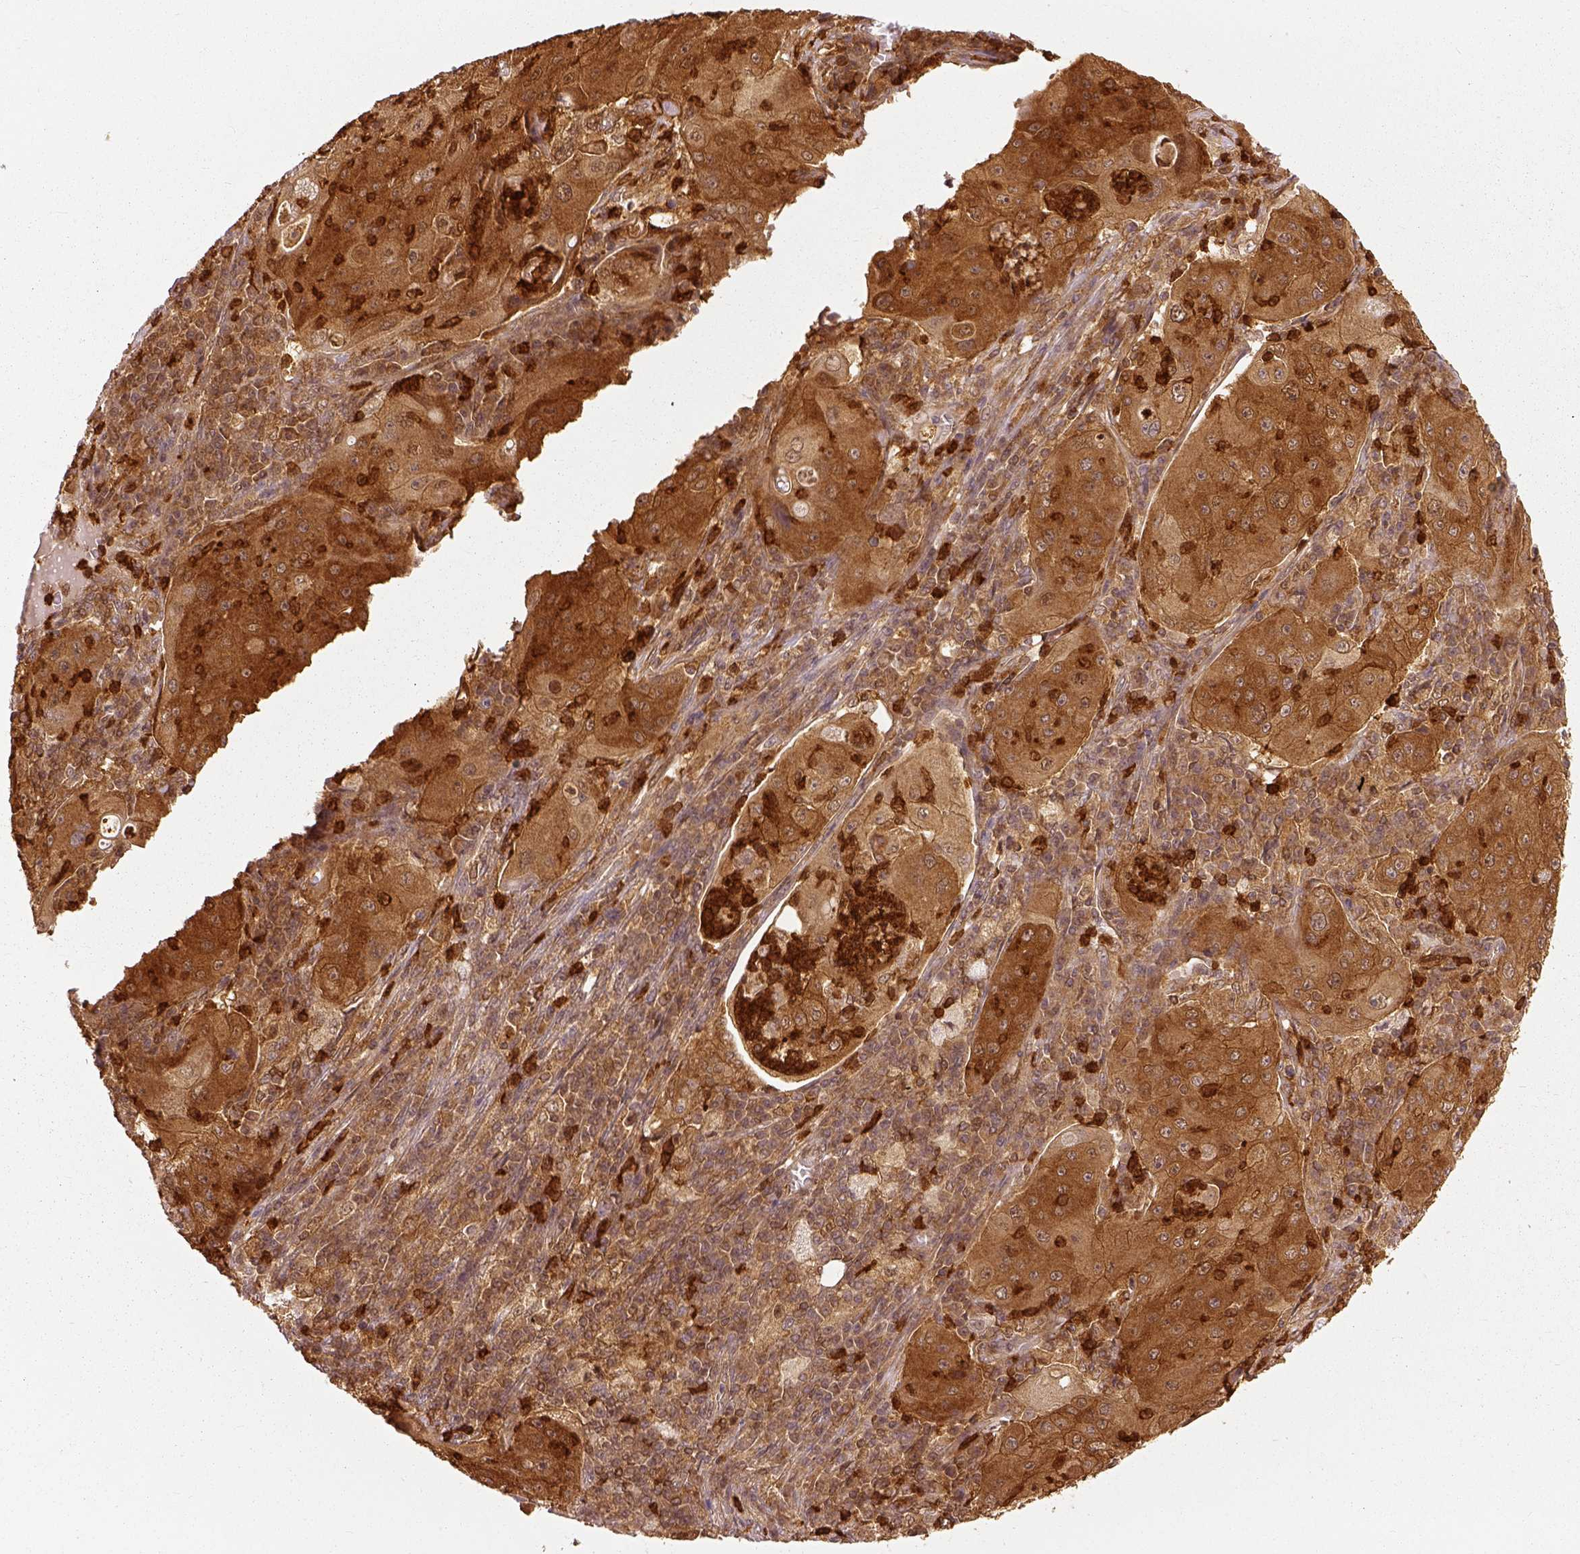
{"staining": {"intensity": "moderate", "quantity": ">75%", "location": "cytoplasmic/membranous,nuclear"}, "tissue": "lung cancer", "cell_type": "Tumor cells", "image_type": "cancer", "snomed": [{"axis": "morphology", "description": "Squamous cell carcinoma, NOS"}, {"axis": "topography", "description": "Lung"}], "caption": "Tumor cells reveal moderate cytoplasmic/membranous and nuclear expression in about >75% of cells in lung squamous cell carcinoma.", "gene": "GPI", "patient": {"sex": "female", "age": 59}}